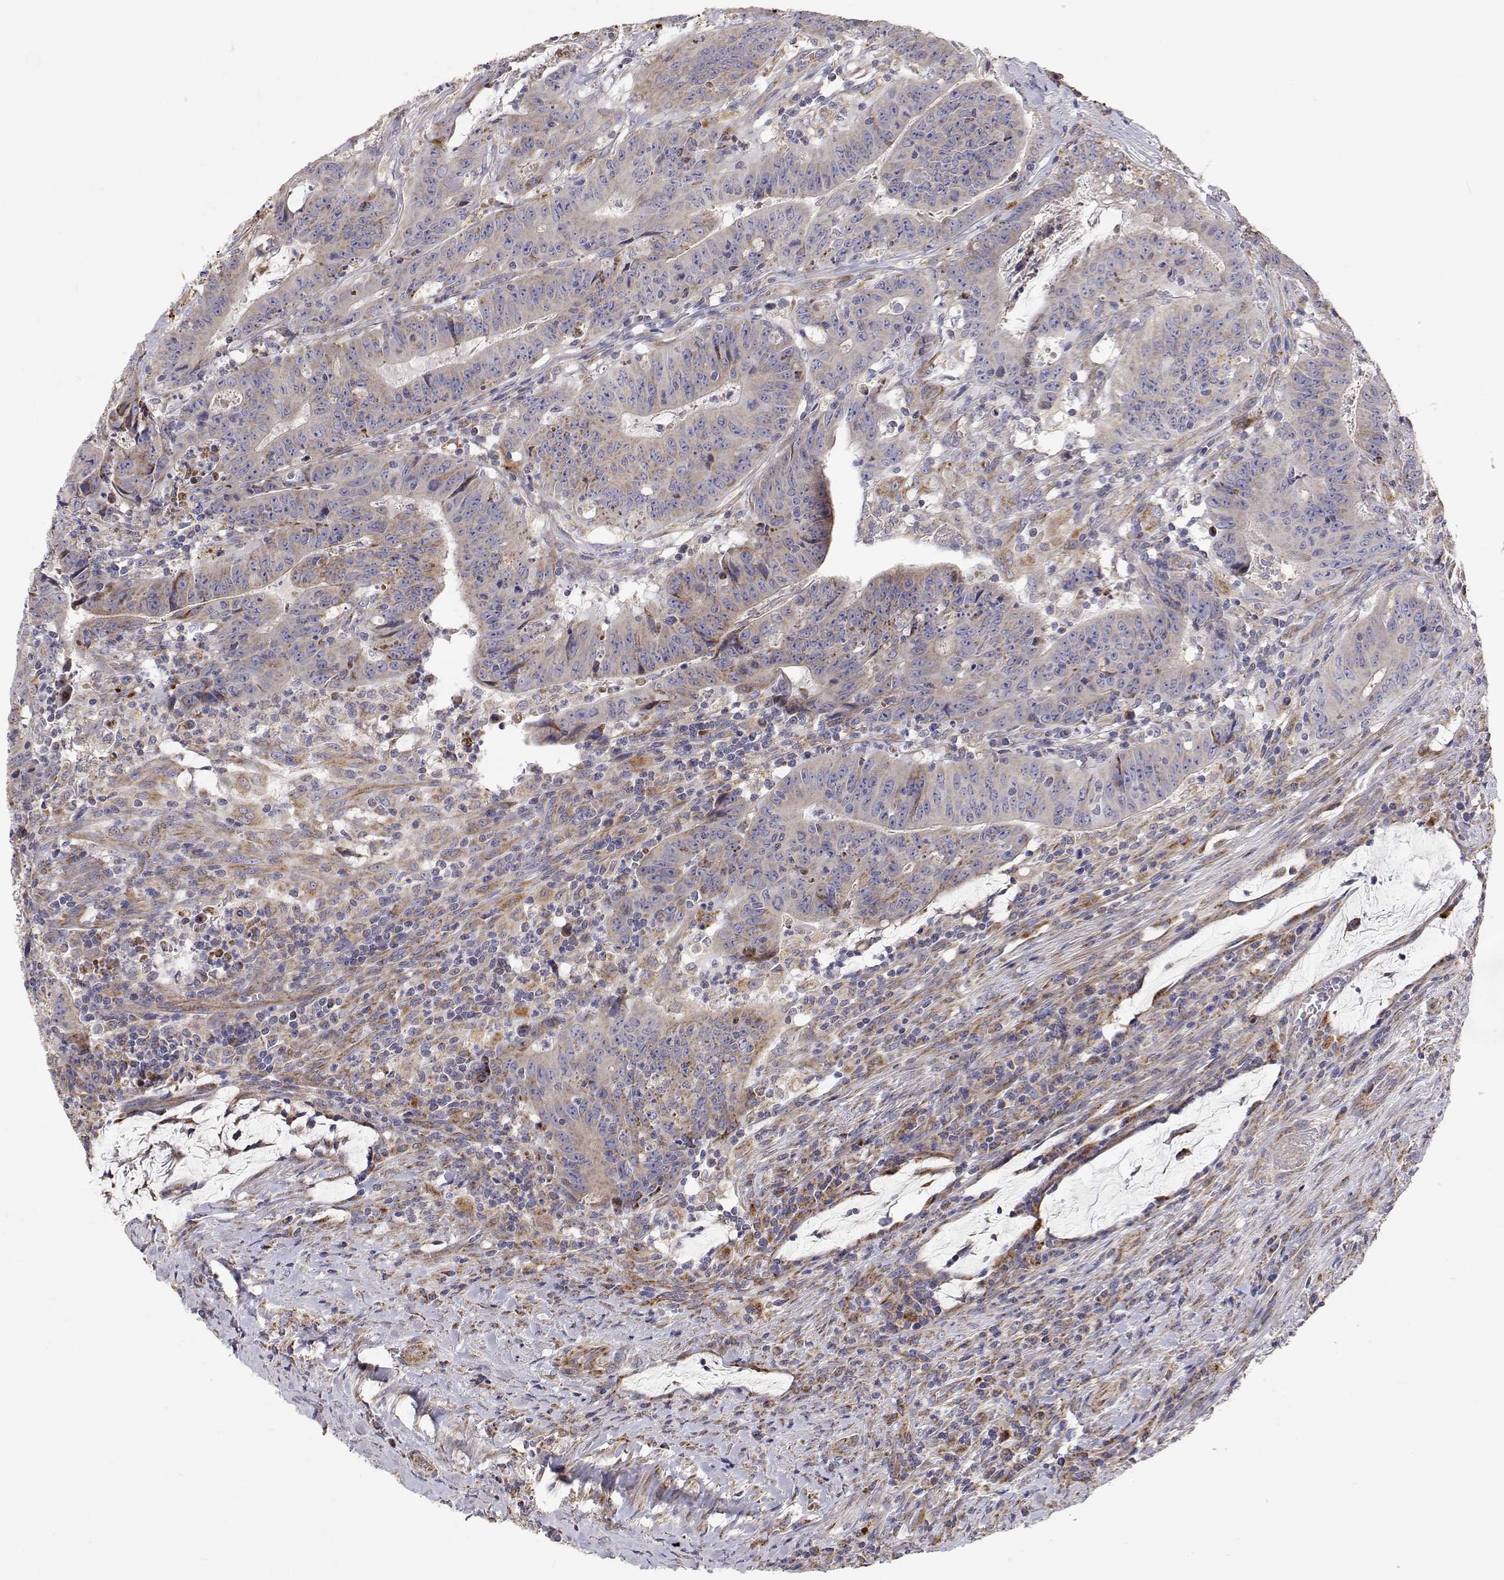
{"staining": {"intensity": "moderate", "quantity": "25%-75%", "location": "cytoplasmic/membranous"}, "tissue": "colorectal cancer", "cell_type": "Tumor cells", "image_type": "cancer", "snomed": [{"axis": "morphology", "description": "Adenocarcinoma, NOS"}, {"axis": "topography", "description": "Colon"}], "caption": "A photomicrograph showing moderate cytoplasmic/membranous expression in approximately 25%-75% of tumor cells in colorectal adenocarcinoma, as visualized by brown immunohistochemical staining.", "gene": "SPICE1", "patient": {"sex": "male", "age": 33}}